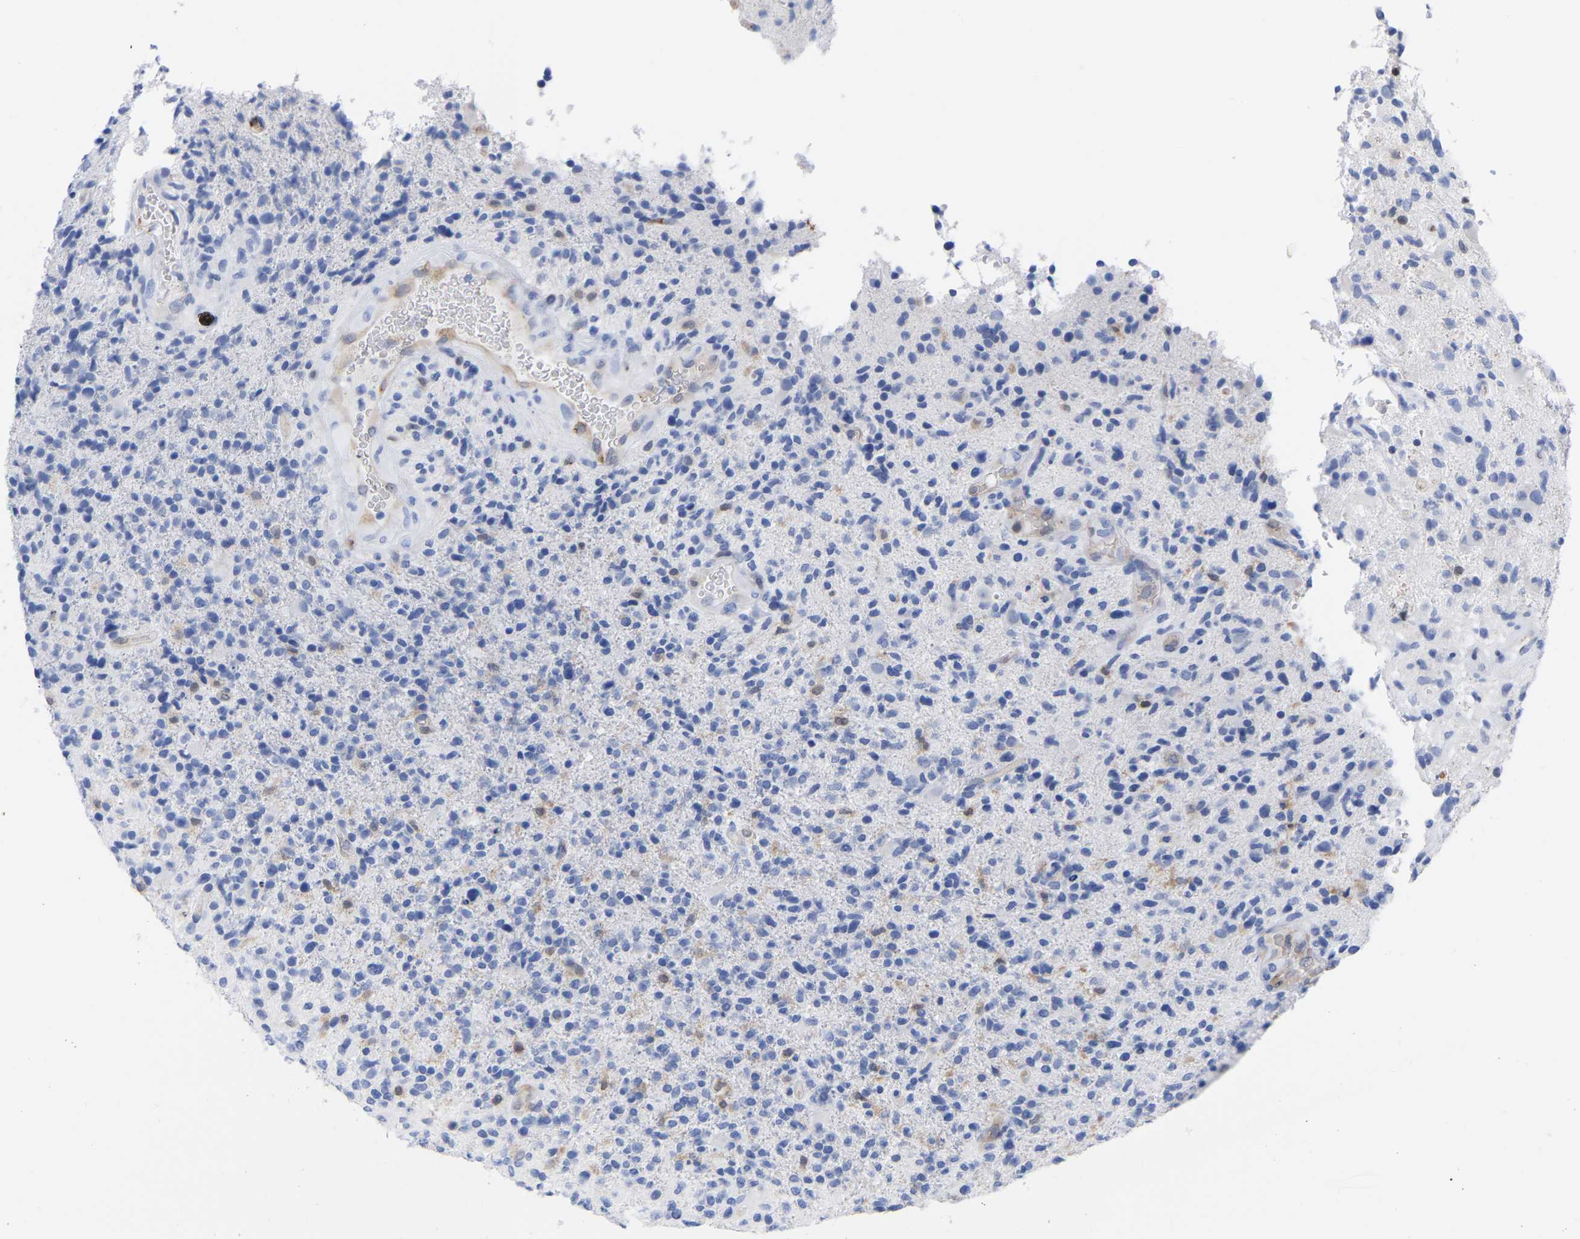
{"staining": {"intensity": "negative", "quantity": "none", "location": "none"}, "tissue": "glioma", "cell_type": "Tumor cells", "image_type": "cancer", "snomed": [{"axis": "morphology", "description": "Glioma, malignant, High grade"}, {"axis": "topography", "description": "Brain"}], "caption": "Malignant high-grade glioma was stained to show a protein in brown. There is no significant expression in tumor cells.", "gene": "GIMAP4", "patient": {"sex": "male", "age": 72}}